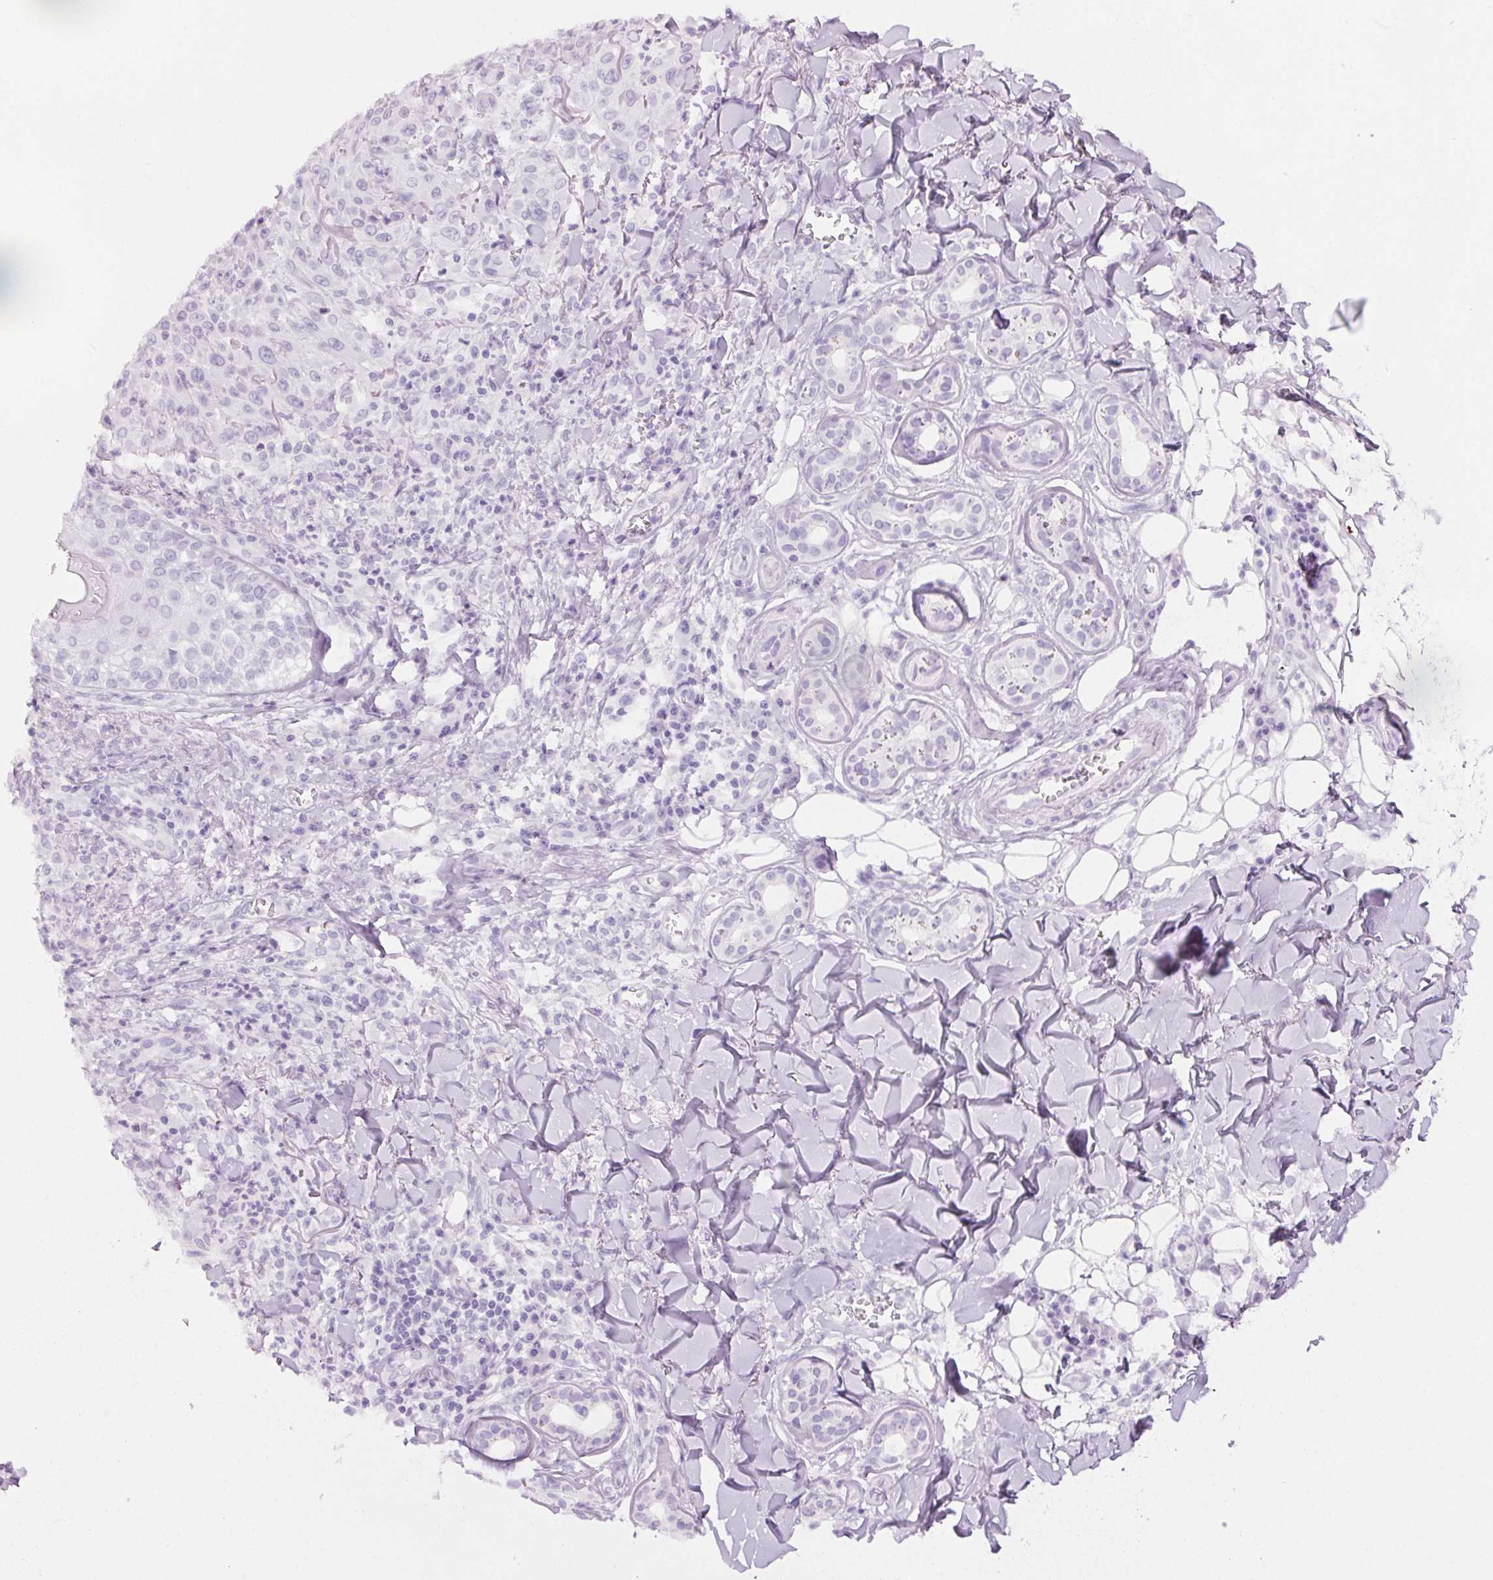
{"staining": {"intensity": "negative", "quantity": "none", "location": "none"}, "tissue": "skin cancer", "cell_type": "Tumor cells", "image_type": "cancer", "snomed": [{"axis": "morphology", "description": "Squamous cell carcinoma, NOS"}, {"axis": "topography", "description": "Skin"}], "caption": "Immunohistochemical staining of skin cancer (squamous cell carcinoma) demonstrates no significant positivity in tumor cells.", "gene": "BEND2", "patient": {"sex": "male", "age": 75}}